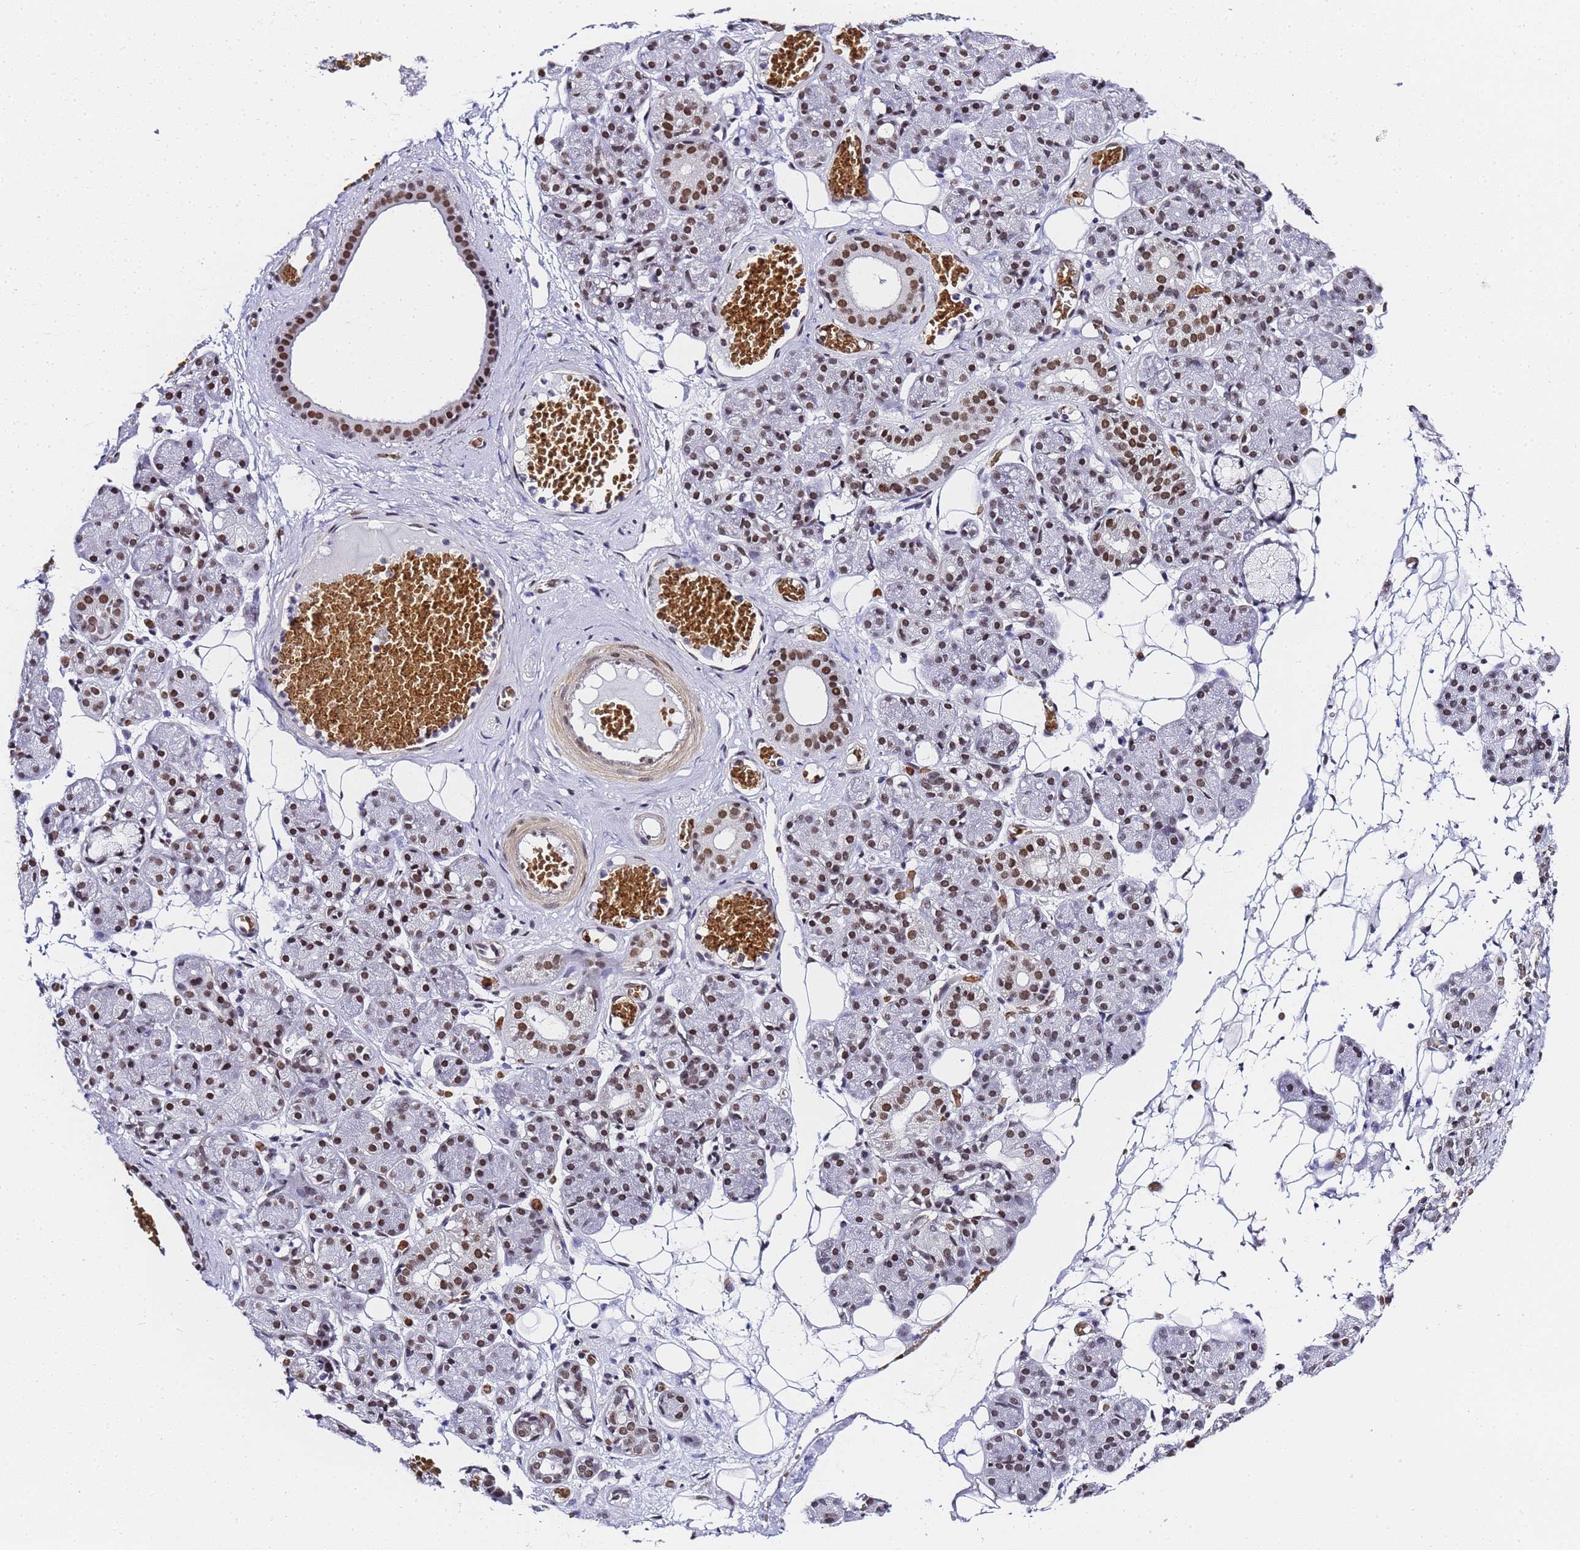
{"staining": {"intensity": "moderate", "quantity": ">75%", "location": "nuclear"}, "tissue": "salivary gland", "cell_type": "Glandular cells", "image_type": "normal", "snomed": [{"axis": "morphology", "description": "Normal tissue, NOS"}, {"axis": "topography", "description": "Salivary gland"}], "caption": "Protein positivity by immunohistochemistry demonstrates moderate nuclear staining in approximately >75% of glandular cells in unremarkable salivary gland.", "gene": "POLR1A", "patient": {"sex": "male", "age": 63}}